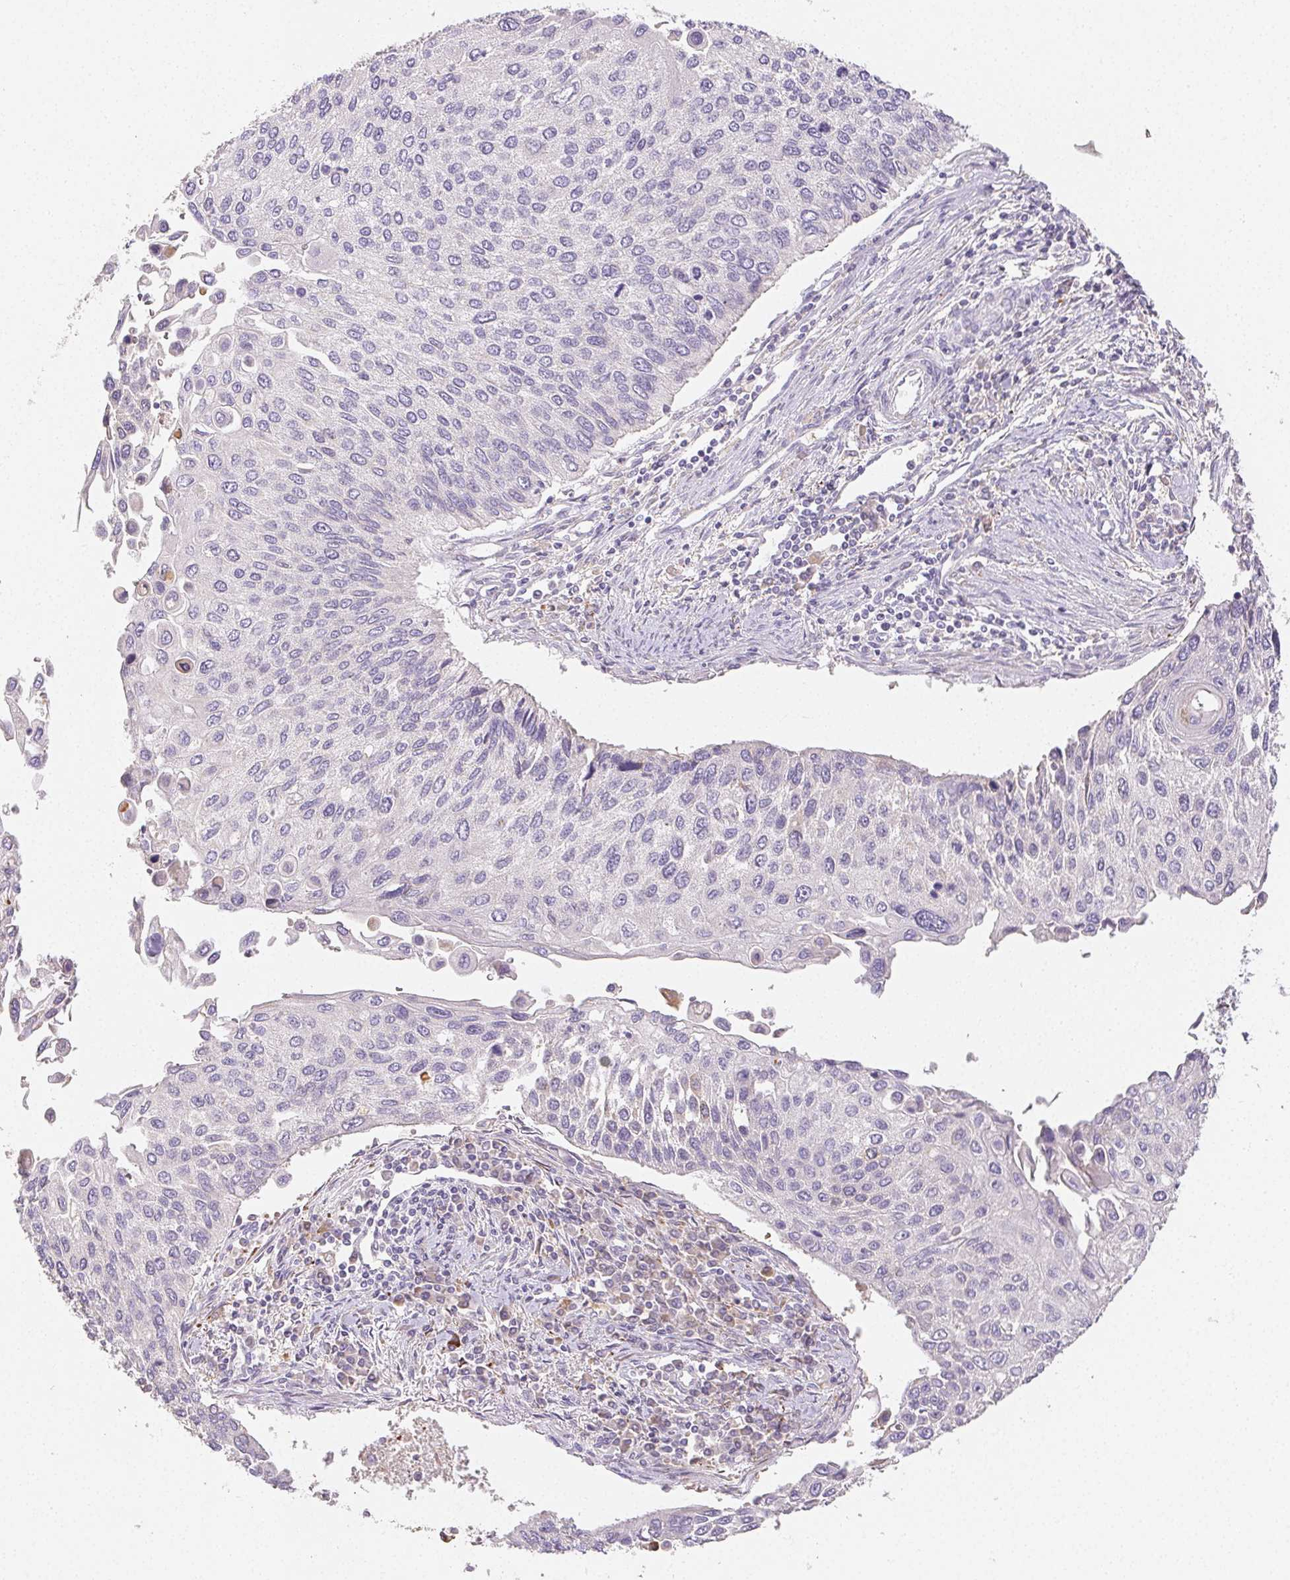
{"staining": {"intensity": "negative", "quantity": "none", "location": "none"}, "tissue": "lung cancer", "cell_type": "Tumor cells", "image_type": "cancer", "snomed": [{"axis": "morphology", "description": "Squamous cell carcinoma, NOS"}, {"axis": "morphology", "description": "Squamous cell carcinoma, metastatic, NOS"}, {"axis": "topography", "description": "Lung"}], "caption": "Photomicrograph shows no significant protein positivity in tumor cells of lung cancer (squamous cell carcinoma). (DAB (3,3'-diaminobenzidine) IHC visualized using brightfield microscopy, high magnification).", "gene": "ACVR1B", "patient": {"sex": "male", "age": 63}}